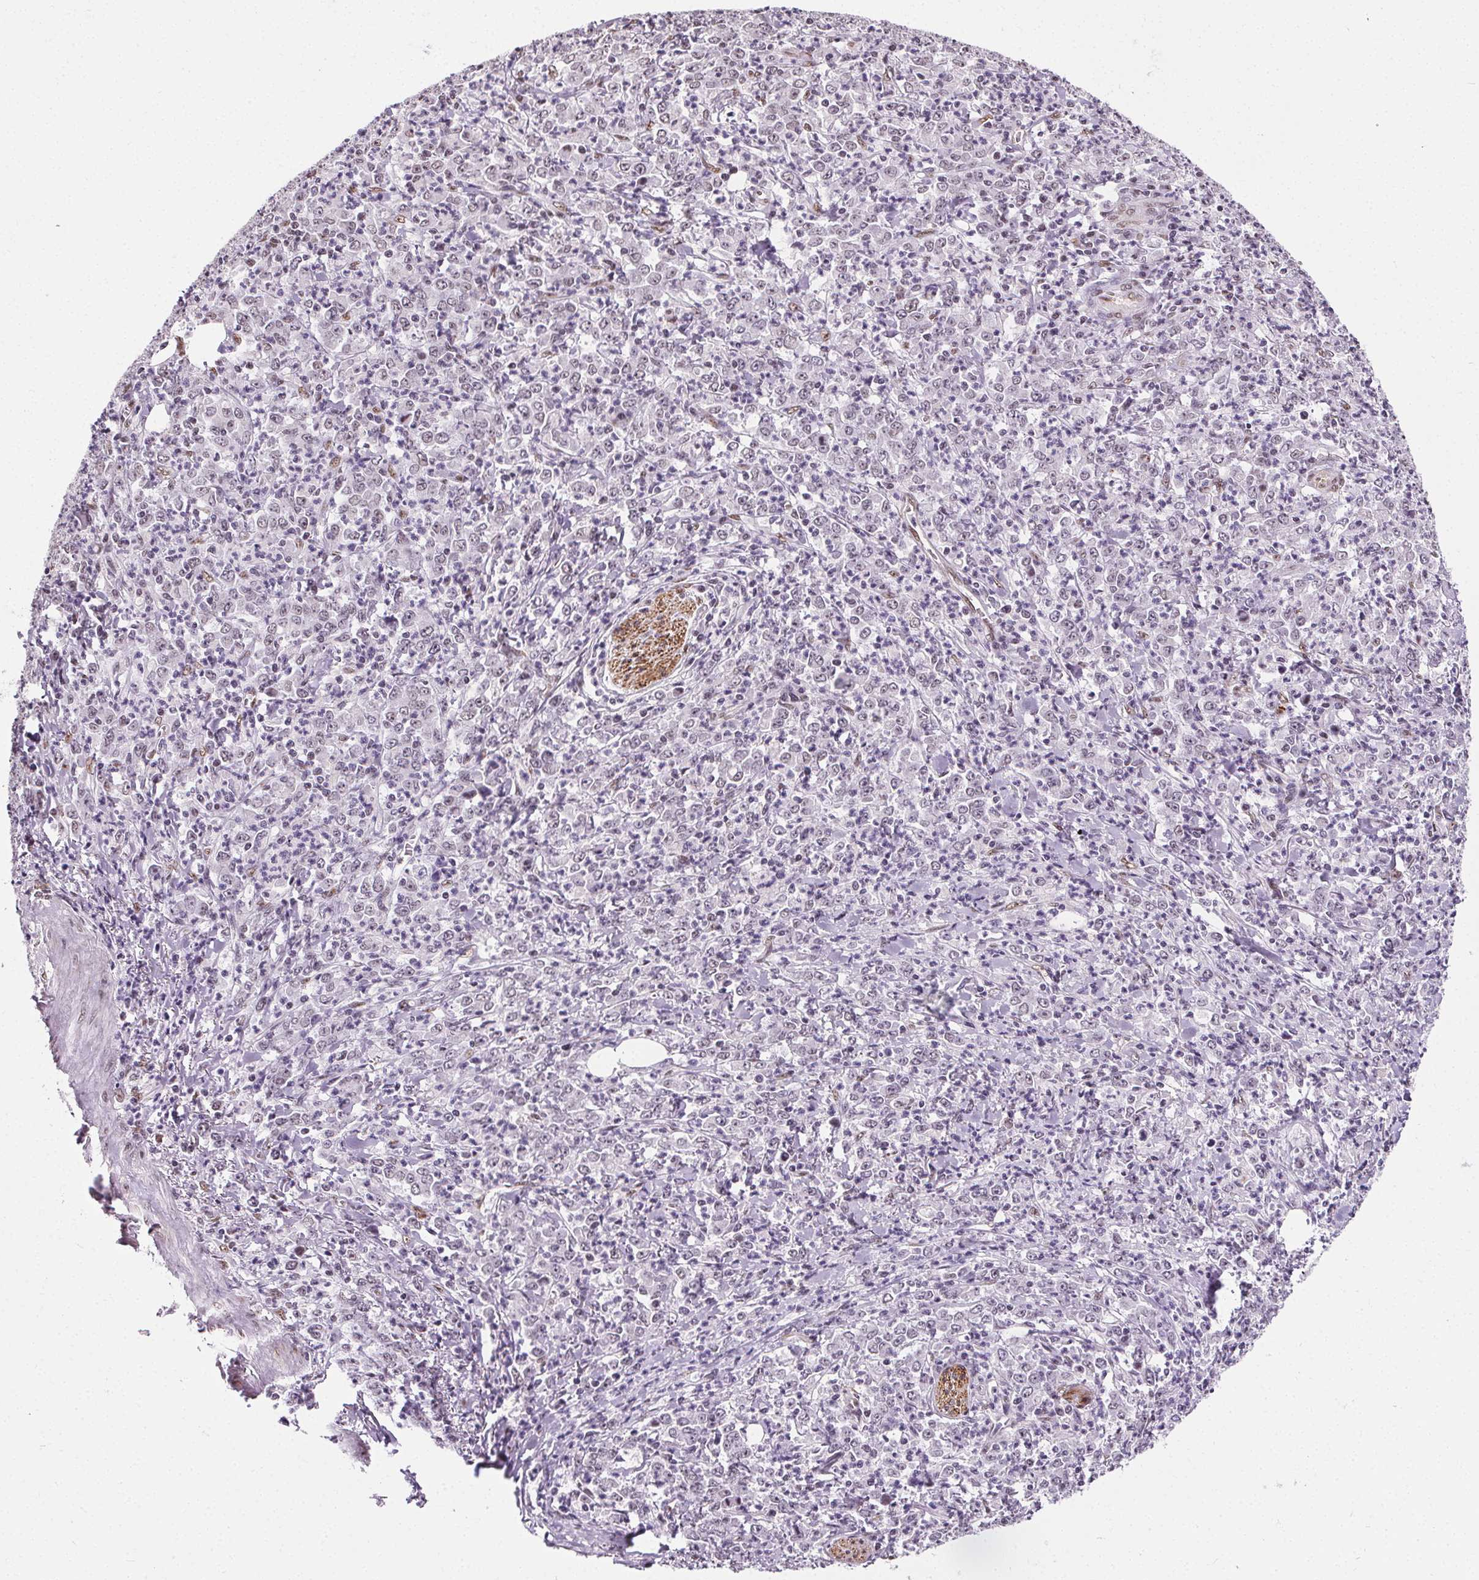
{"staining": {"intensity": "negative", "quantity": "none", "location": "none"}, "tissue": "stomach cancer", "cell_type": "Tumor cells", "image_type": "cancer", "snomed": [{"axis": "morphology", "description": "Adenocarcinoma, NOS"}, {"axis": "topography", "description": "Stomach, lower"}], "caption": "Stomach adenocarcinoma was stained to show a protein in brown. There is no significant expression in tumor cells.", "gene": "GP6", "patient": {"sex": "female", "age": 71}}